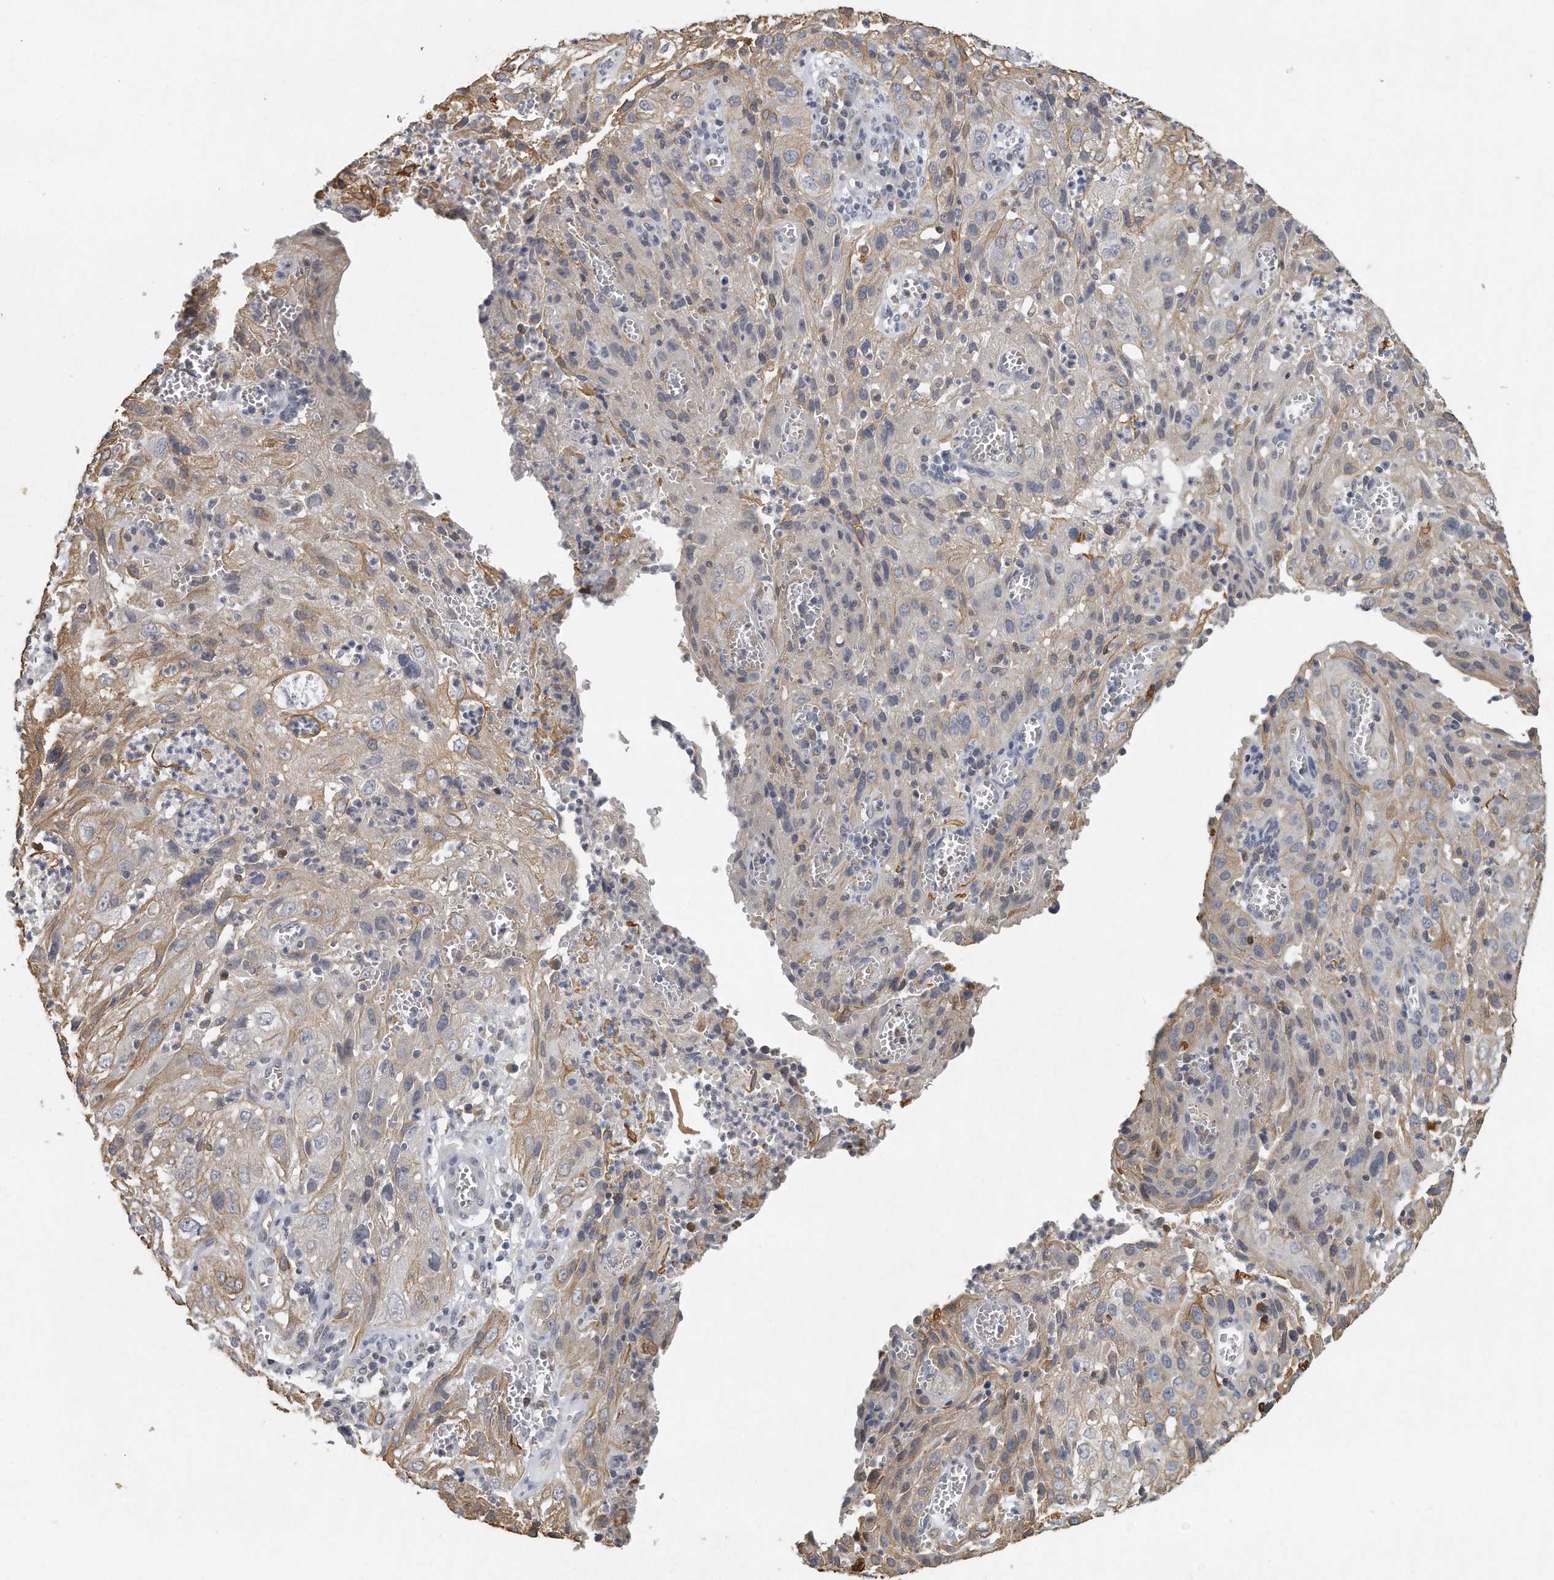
{"staining": {"intensity": "weak", "quantity": "25%-75%", "location": "cytoplasmic/membranous"}, "tissue": "cervical cancer", "cell_type": "Tumor cells", "image_type": "cancer", "snomed": [{"axis": "morphology", "description": "Squamous cell carcinoma, NOS"}, {"axis": "topography", "description": "Cervix"}], "caption": "Brown immunohistochemical staining in human cervical cancer demonstrates weak cytoplasmic/membranous positivity in about 25%-75% of tumor cells. The protein of interest is stained brown, and the nuclei are stained in blue (DAB (3,3'-diaminobenzidine) IHC with brightfield microscopy, high magnification).", "gene": "CAMK1", "patient": {"sex": "female", "age": 32}}